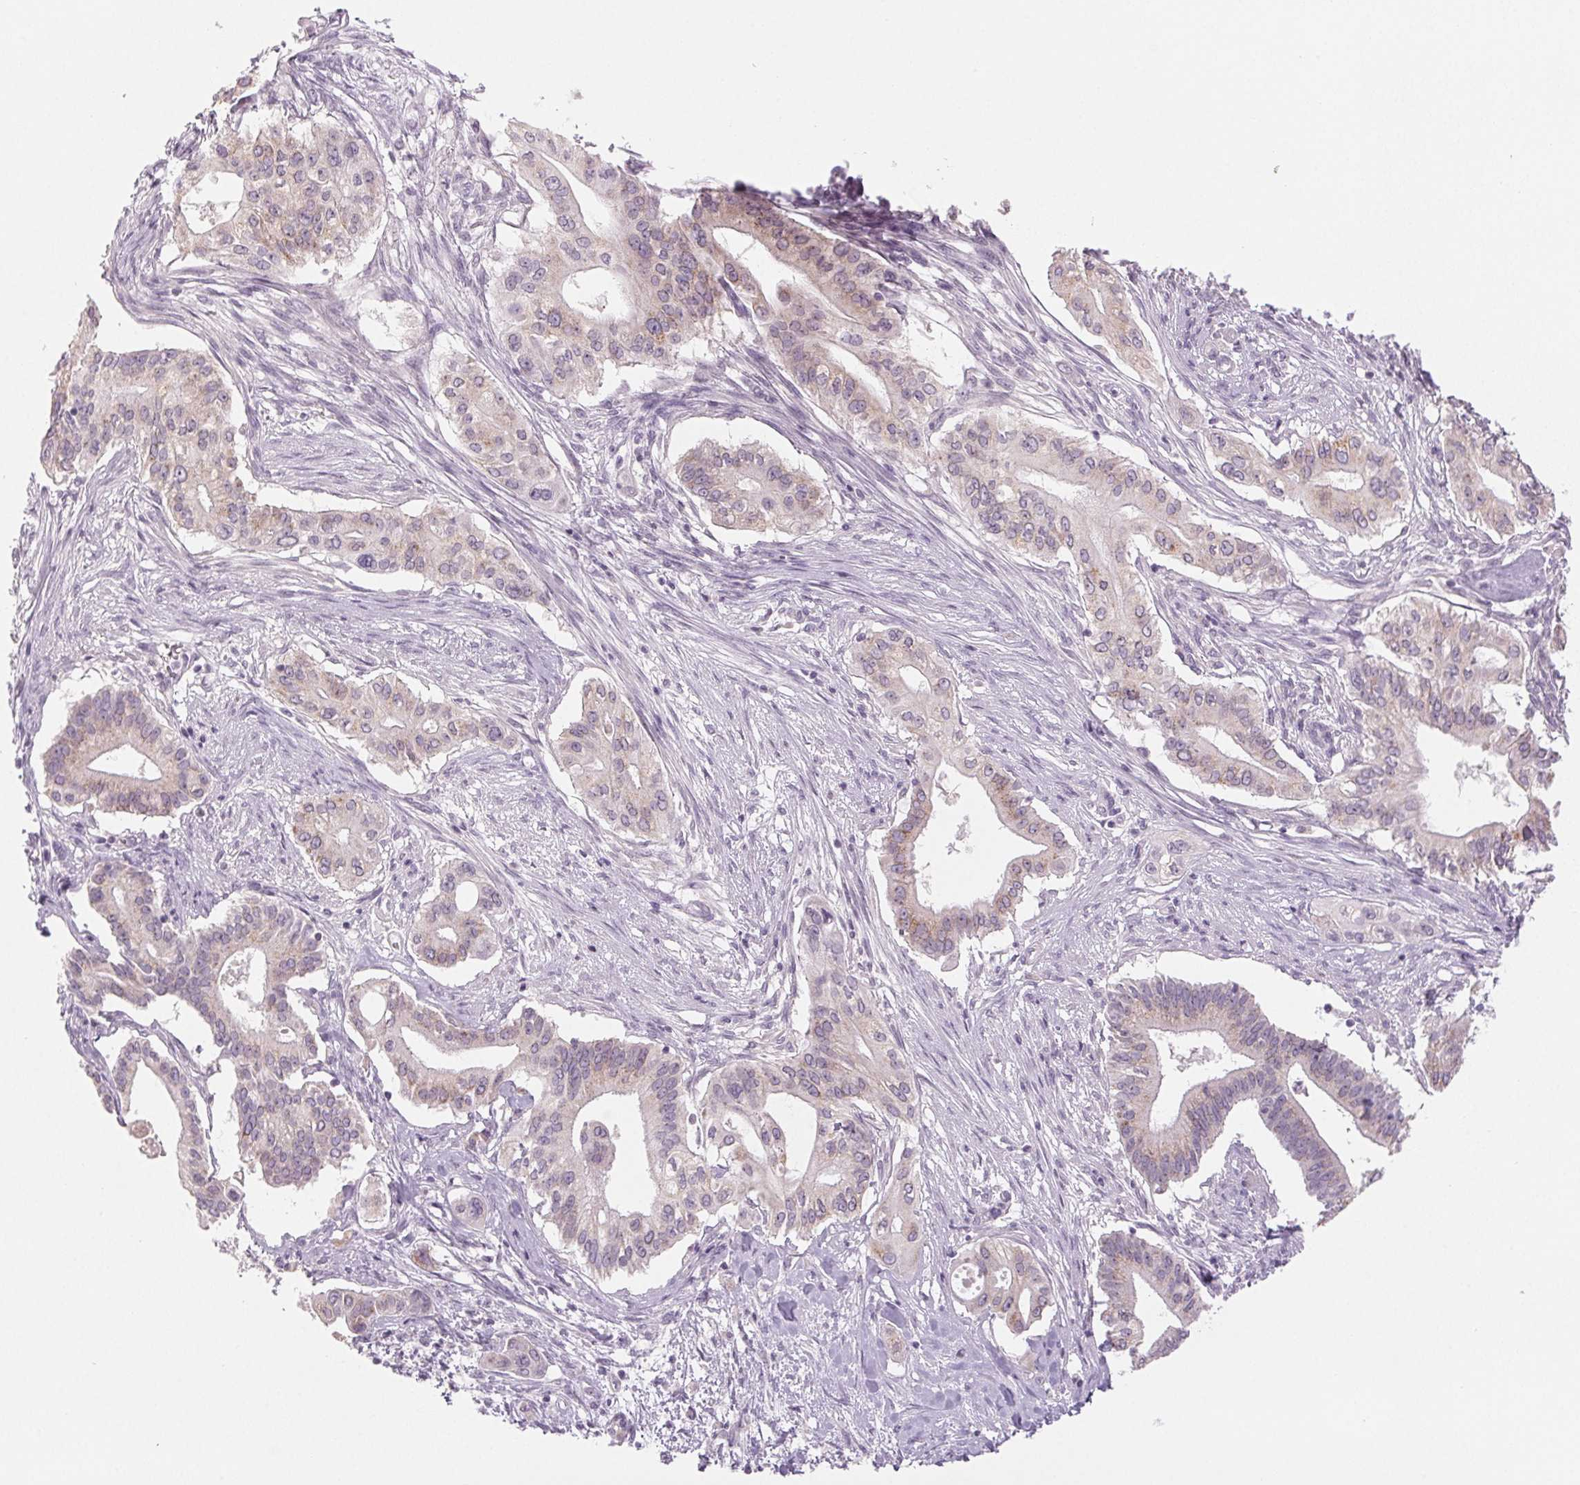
{"staining": {"intensity": "weak", "quantity": "<25%", "location": "cytoplasmic/membranous"}, "tissue": "pancreatic cancer", "cell_type": "Tumor cells", "image_type": "cancer", "snomed": [{"axis": "morphology", "description": "Adenocarcinoma, NOS"}, {"axis": "topography", "description": "Pancreas"}], "caption": "Tumor cells are negative for brown protein staining in pancreatic cancer. (Stains: DAB (3,3'-diaminobenzidine) immunohistochemistry (IHC) with hematoxylin counter stain, Microscopy: brightfield microscopy at high magnification).", "gene": "EHHADH", "patient": {"sex": "female", "age": 68}}